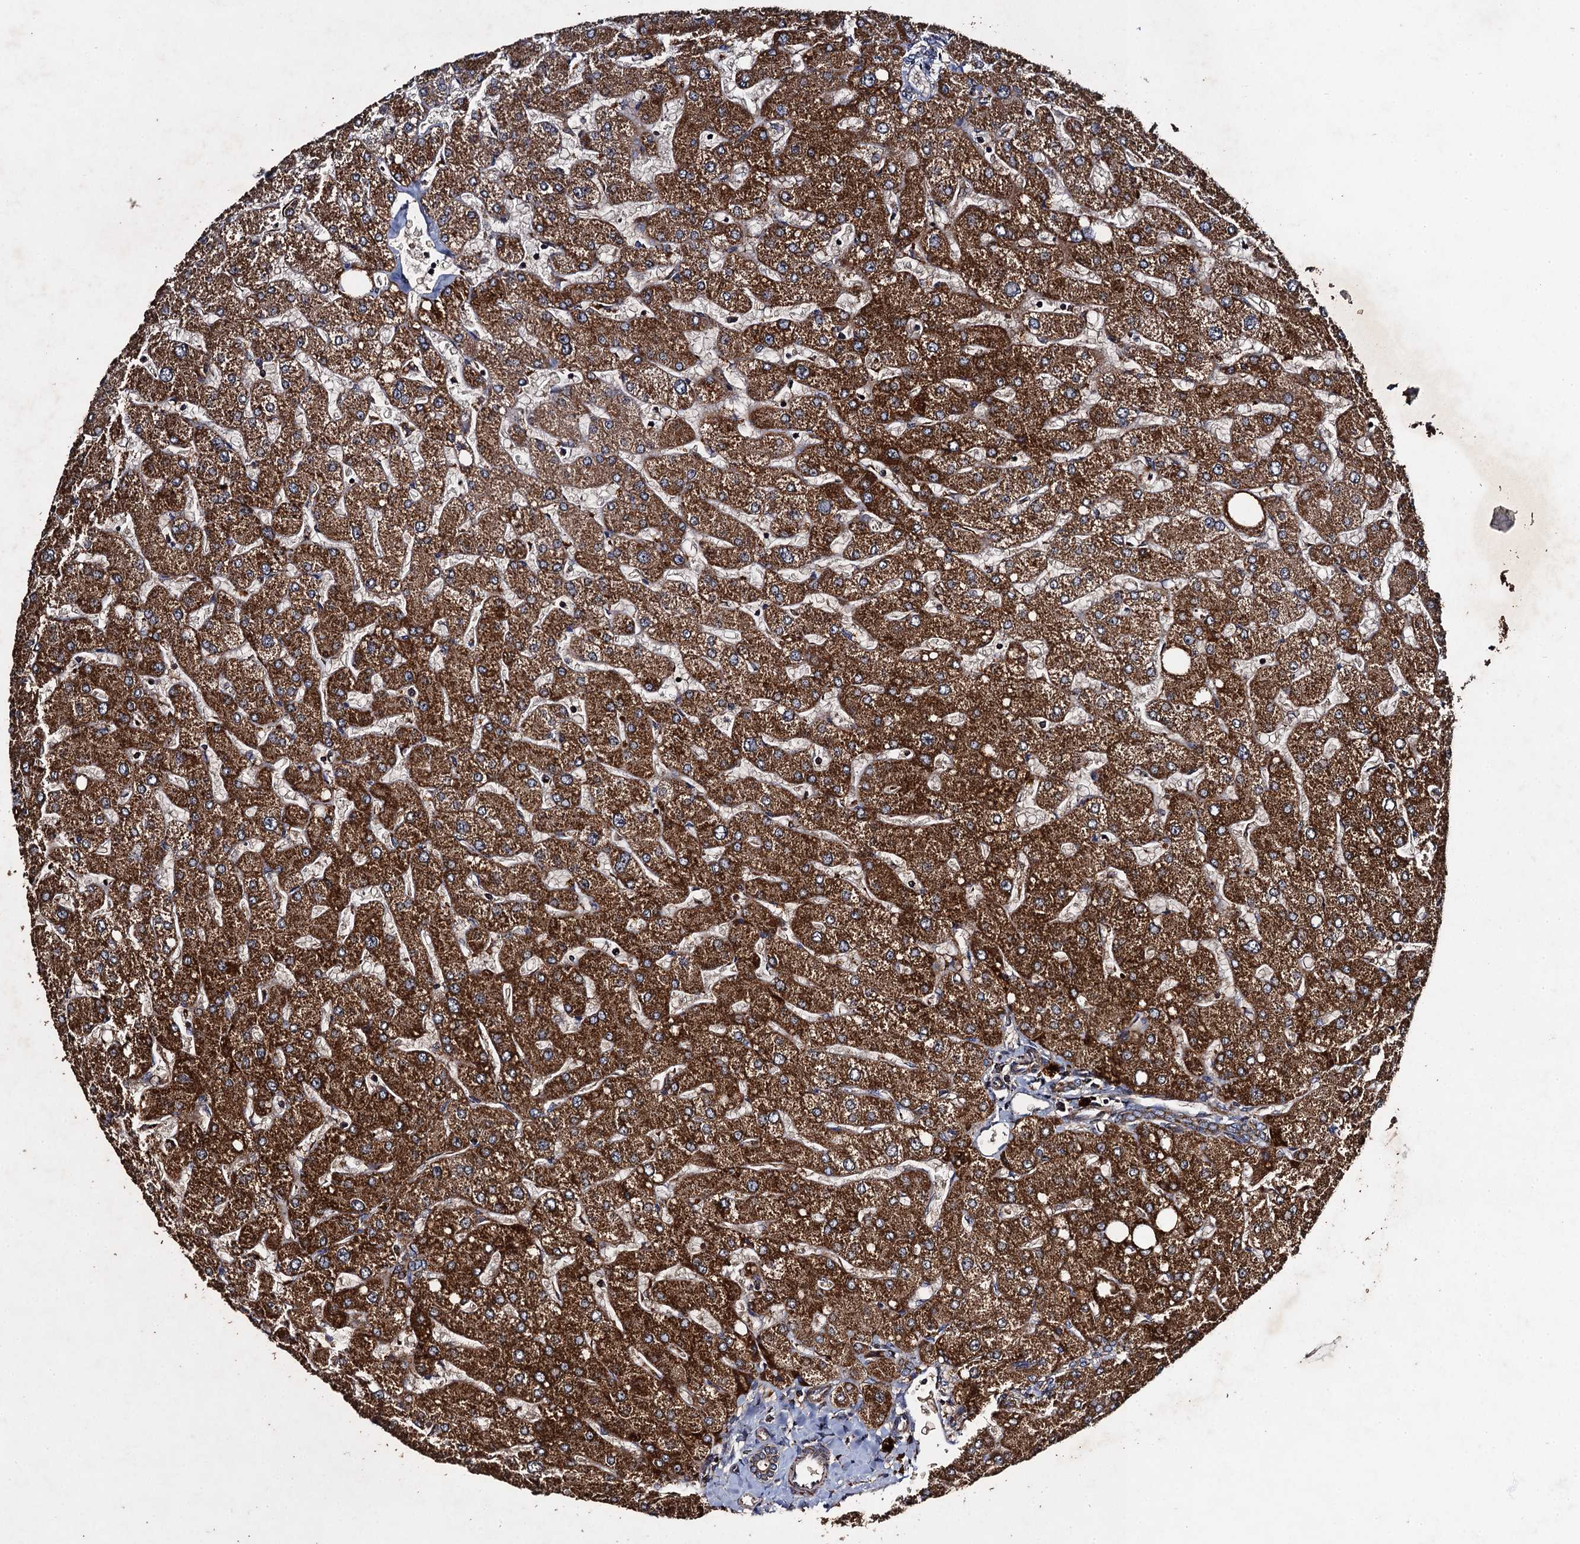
{"staining": {"intensity": "weak", "quantity": ">75%", "location": "cytoplasmic/membranous"}, "tissue": "liver", "cell_type": "Cholangiocytes", "image_type": "normal", "snomed": [{"axis": "morphology", "description": "Normal tissue, NOS"}, {"axis": "topography", "description": "Liver"}], "caption": "An immunohistochemistry (IHC) histopathology image of normal tissue is shown. Protein staining in brown highlights weak cytoplasmic/membranous positivity in liver within cholangiocytes. (Stains: DAB (3,3'-diaminobenzidine) in brown, nuclei in blue, Microscopy: brightfield microscopy at high magnification).", "gene": "NDUFA13", "patient": {"sex": "male", "age": 55}}